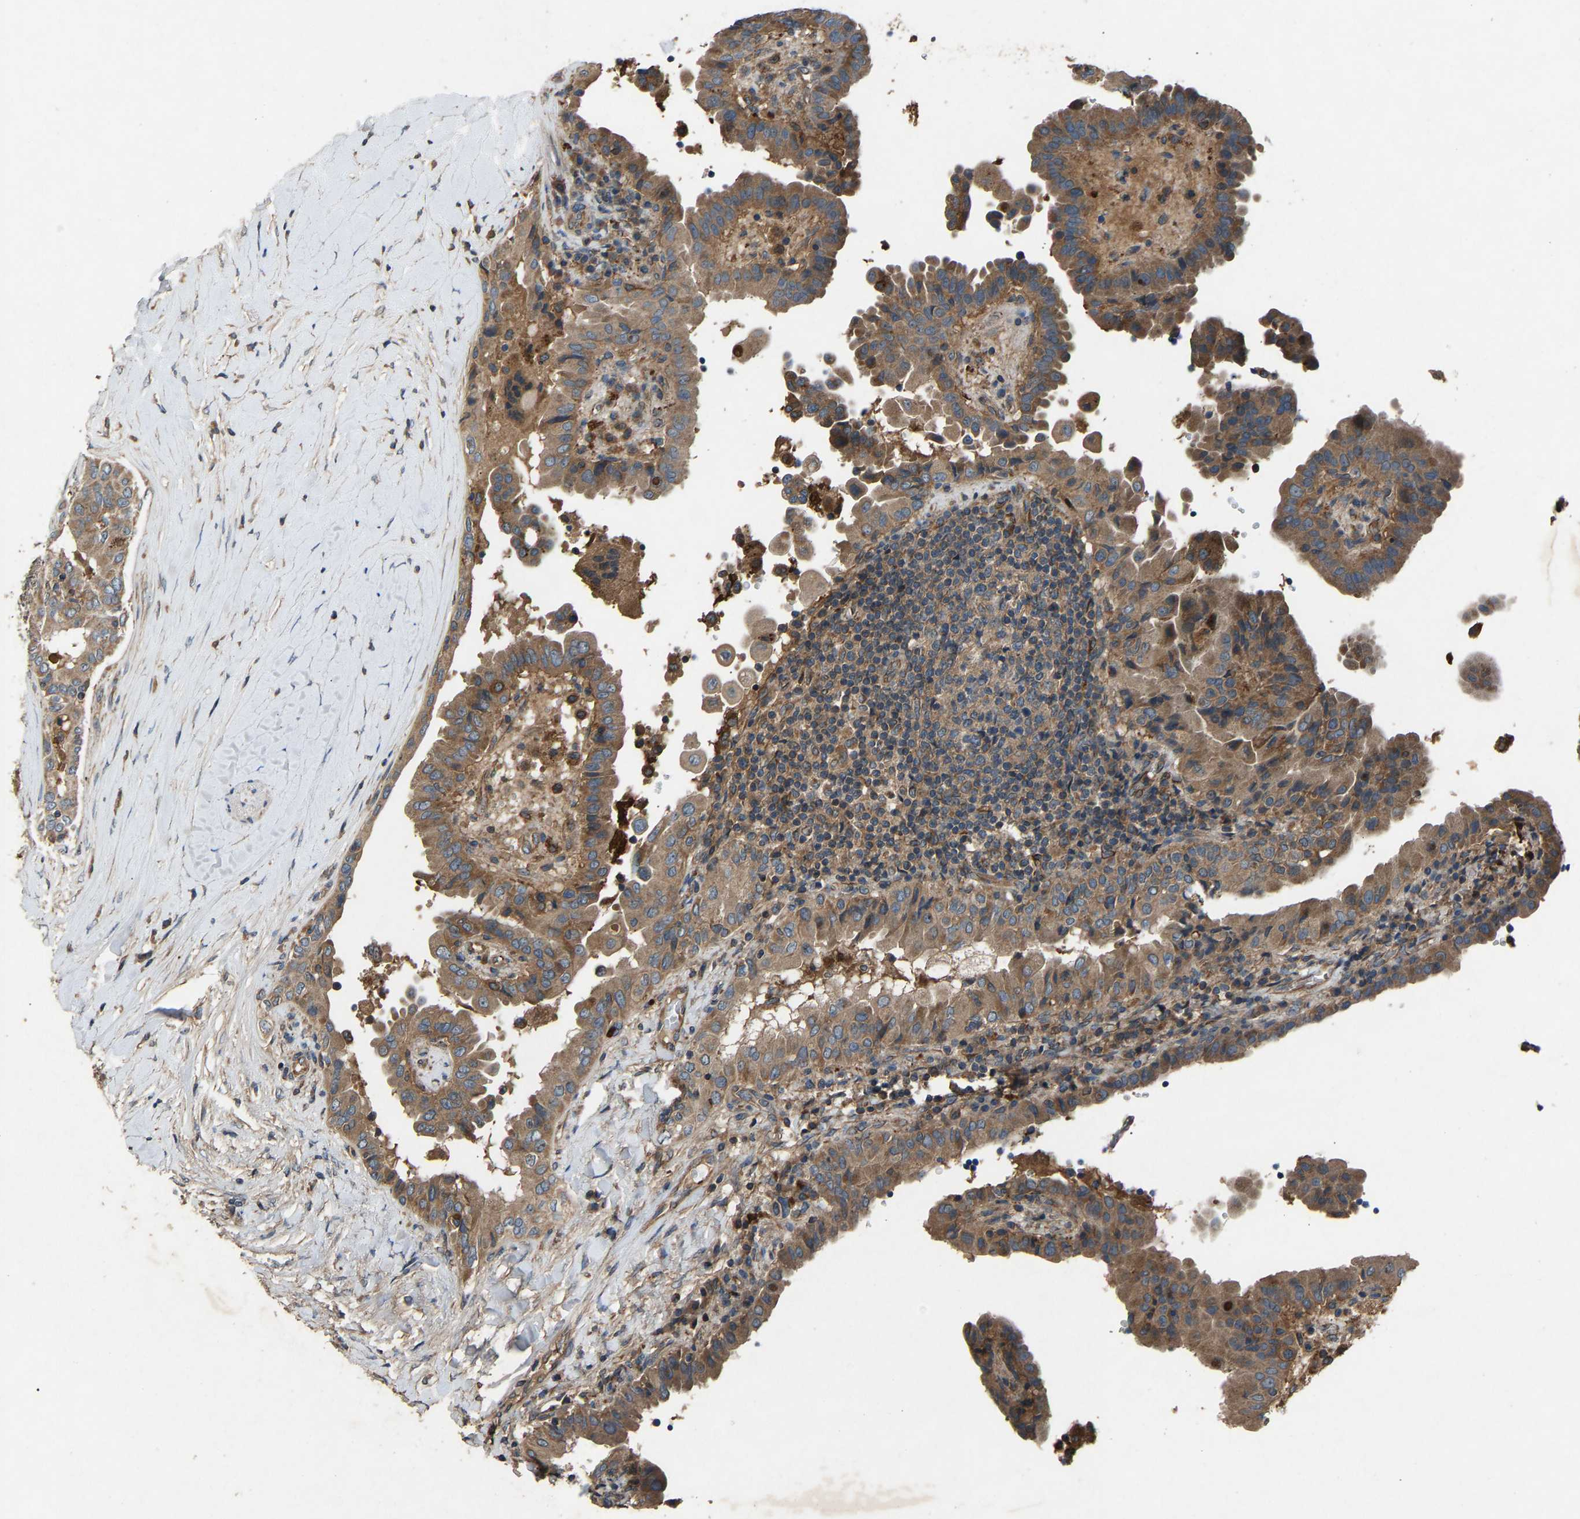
{"staining": {"intensity": "moderate", "quantity": ">75%", "location": "cytoplasmic/membranous"}, "tissue": "thyroid cancer", "cell_type": "Tumor cells", "image_type": "cancer", "snomed": [{"axis": "morphology", "description": "Papillary adenocarcinoma, NOS"}, {"axis": "topography", "description": "Thyroid gland"}], "caption": "Thyroid cancer (papillary adenocarcinoma) stained with a protein marker displays moderate staining in tumor cells.", "gene": "PPID", "patient": {"sex": "male", "age": 33}}